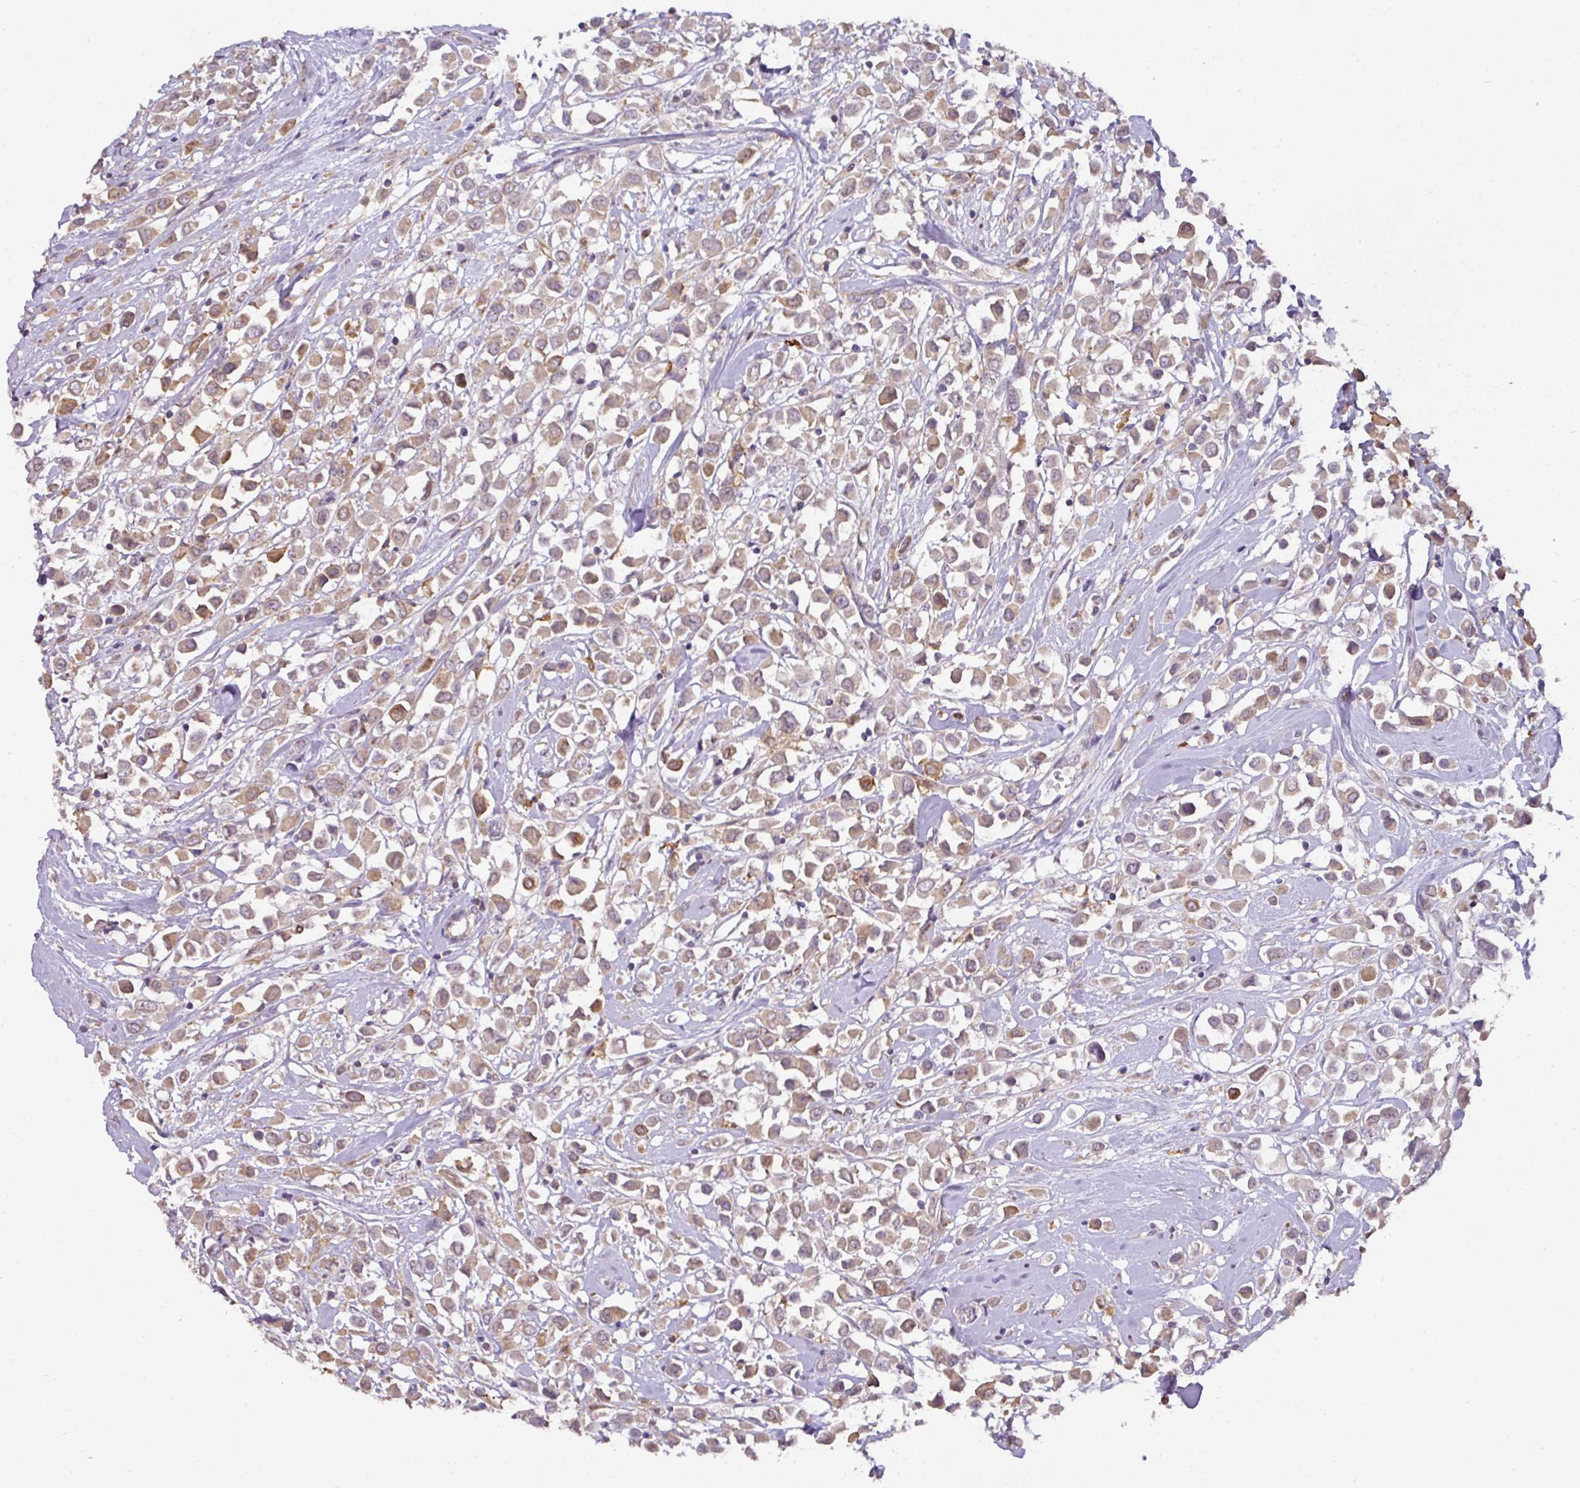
{"staining": {"intensity": "weak", "quantity": ">75%", "location": "cytoplasmic/membranous"}, "tissue": "breast cancer", "cell_type": "Tumor cells", "image_type": "cancer", "snomed": [{"axis": "morphology", "description": "Duct carcinoma"}, {"axis": "topography", "description": "Breast"}], "caption": "This micrograph reveals immunohistochemistry (IHC) staining of breast cancer, with low weak cytoplasmic/membranous expression in approximately >75% of tumor cells.", "gene": "GCNT7", "patient": {"sex": "female", "age": 61}}